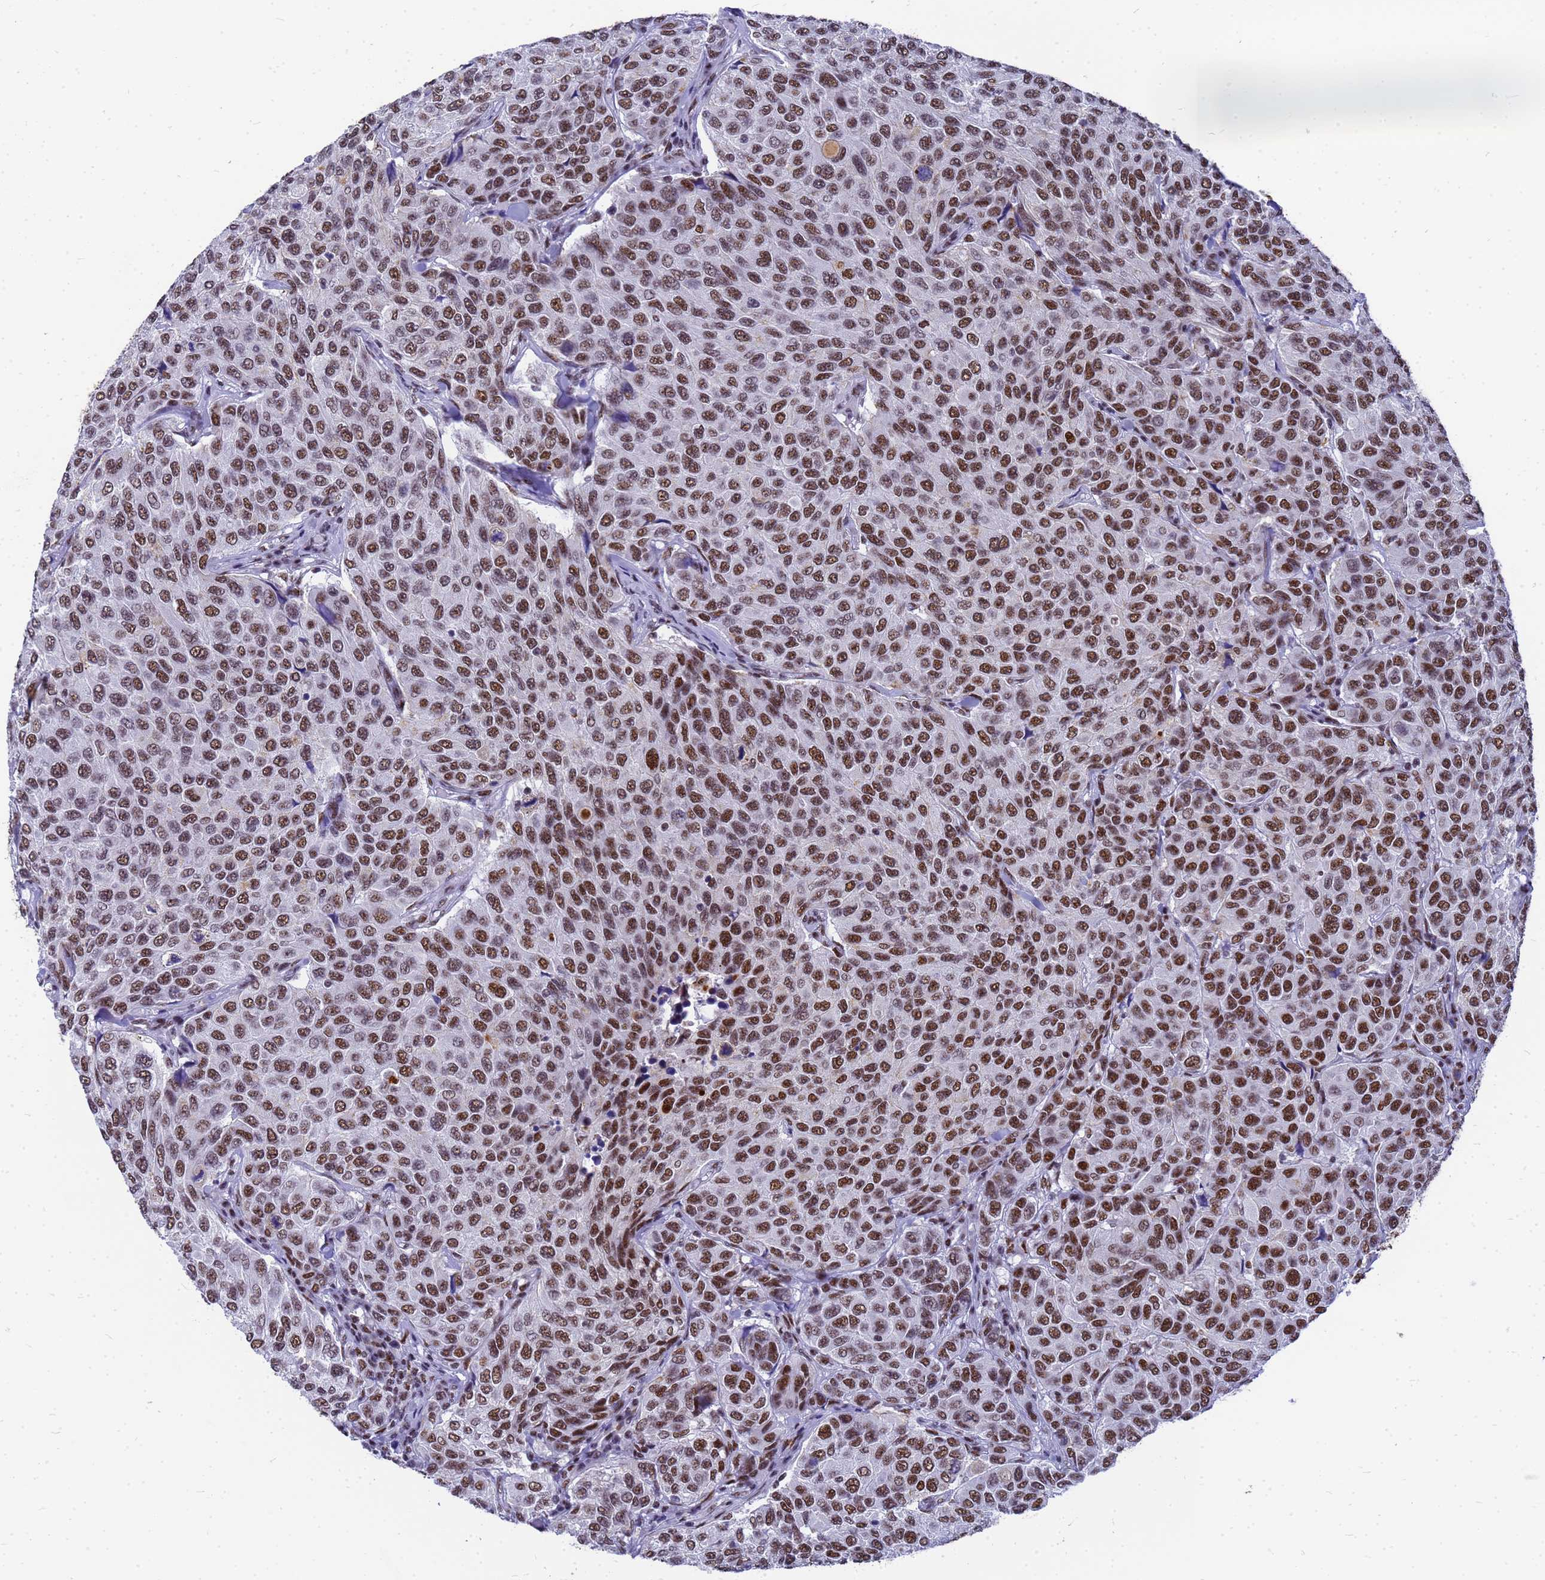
{"staining": {"intensity": "moderate", "quantity": ">75%", "location": "nuclear"}, "tissue": "breast cancer", "cell_type": "Tumor cells", "image_type": "cancer", "snomed": [{"axis": "morphology", "description": "Duct carcinoma"}, {"axis": "topography", "description": "Breast"}], "caption": "Immunohistochemical staining of human breast cancer (invasive ductal carcinoma) demonstrates medium levels of moderate nuclear protein staining in approximately >75% of tumor cells.", "gene": "SART3", "patient": {"sex": "female", "age": 55}}